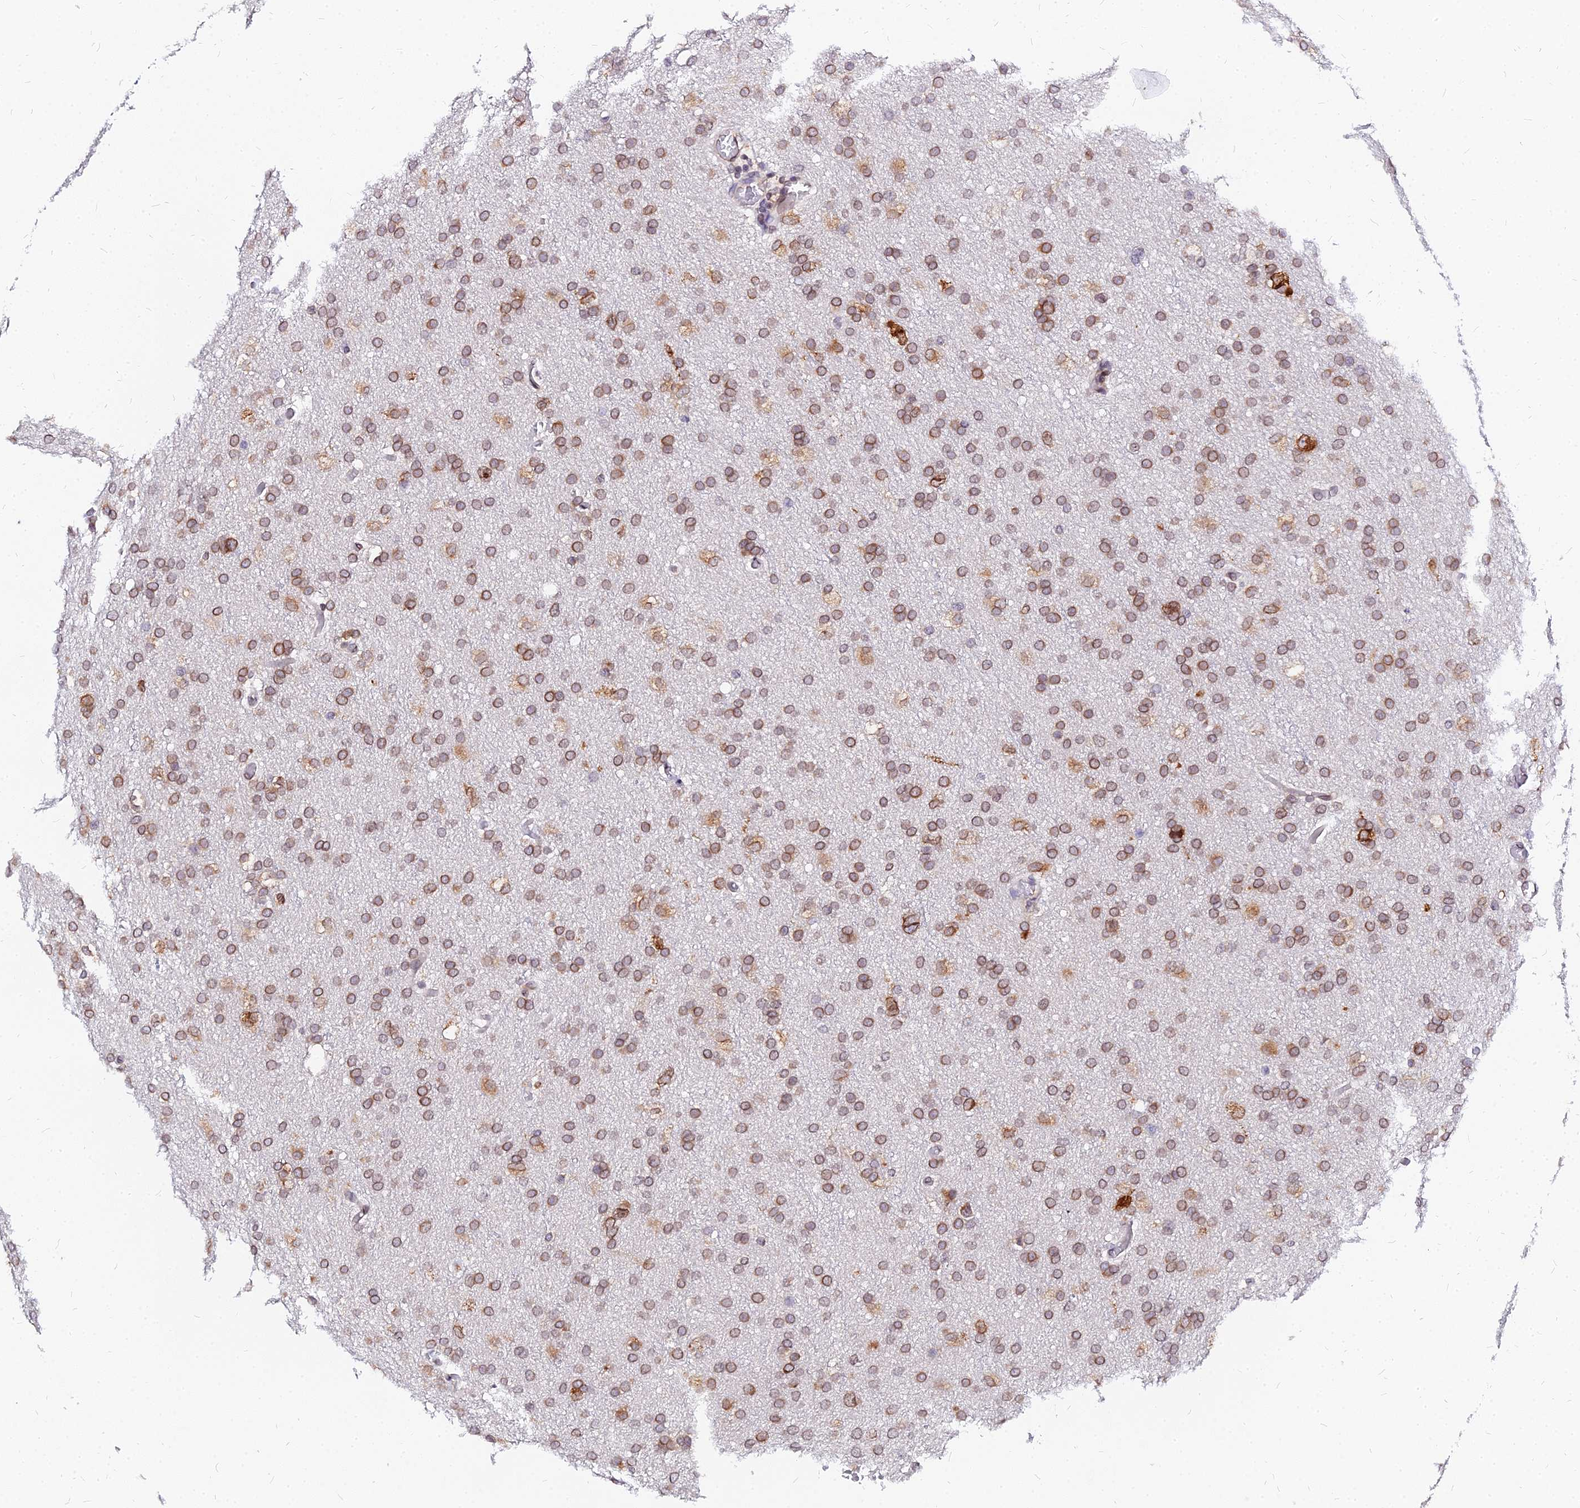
{"staining": {"intensity": "moderate", "quantity": ">75%", "location": "cytoplasmic/membranous,nuclear"}, "tissue": "glioma", "cell_type": "Tumor cells", "image_type": "cancer", "snomed": [{"axis": "morphology", "description": "Glioma, malignant, High grade"}, {"axis": "topography", "description": "Cerebral cortex"}], "caption": "Immunohistochemistry (DAB (3,3'-diaminobenzidine)) staining of human malignant glioma (high-grade) demonstrates moderate cytoplasmic/membranous and nuclear protein expression in about >75% of tumor cells.", "gene": "RNF121", "patient": {"sex": "female", "age": 36}}